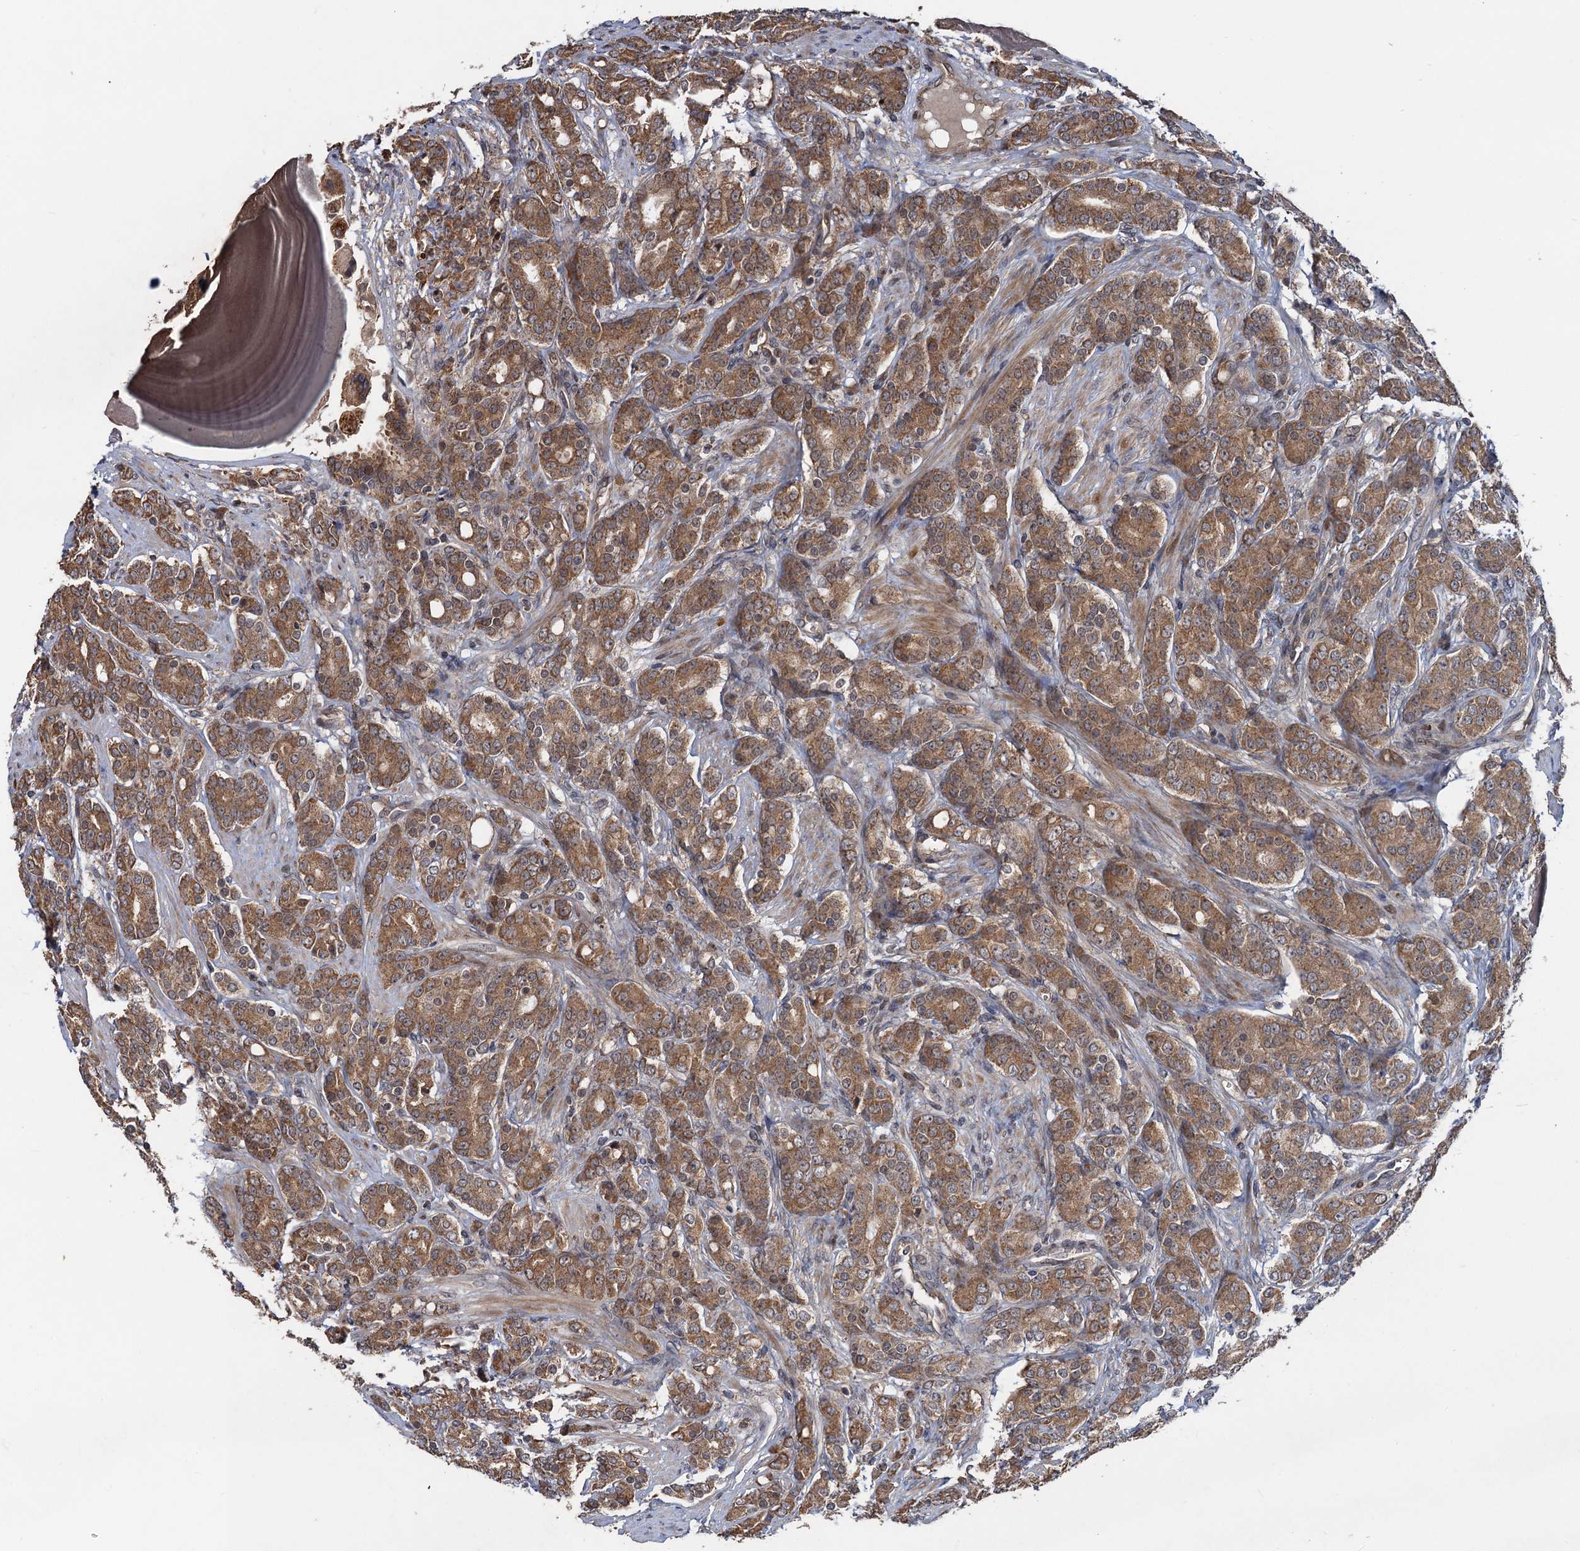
{"staining": {"intensity": "moderate", "quantity": ">75%", "location": "cytoplasmic/membranous"}, "tissue": "prostate cancer", "cell_type": "Tumor cells", "image_type": "cancer", "snomed": [{"axis": "morphology", "description": "Adenocarcinoma, High grade"}, {"axis": "topography", "description": "Prostate"}], "caption": "There is medium levels of moderate cytoplasmic/membranous positivity in tumor cells of prostate cancer, as demonstrated by immunohistochemical staining (brown color).", "gene": "SNX32", "patient": {"sex": "male", "age": 62}}